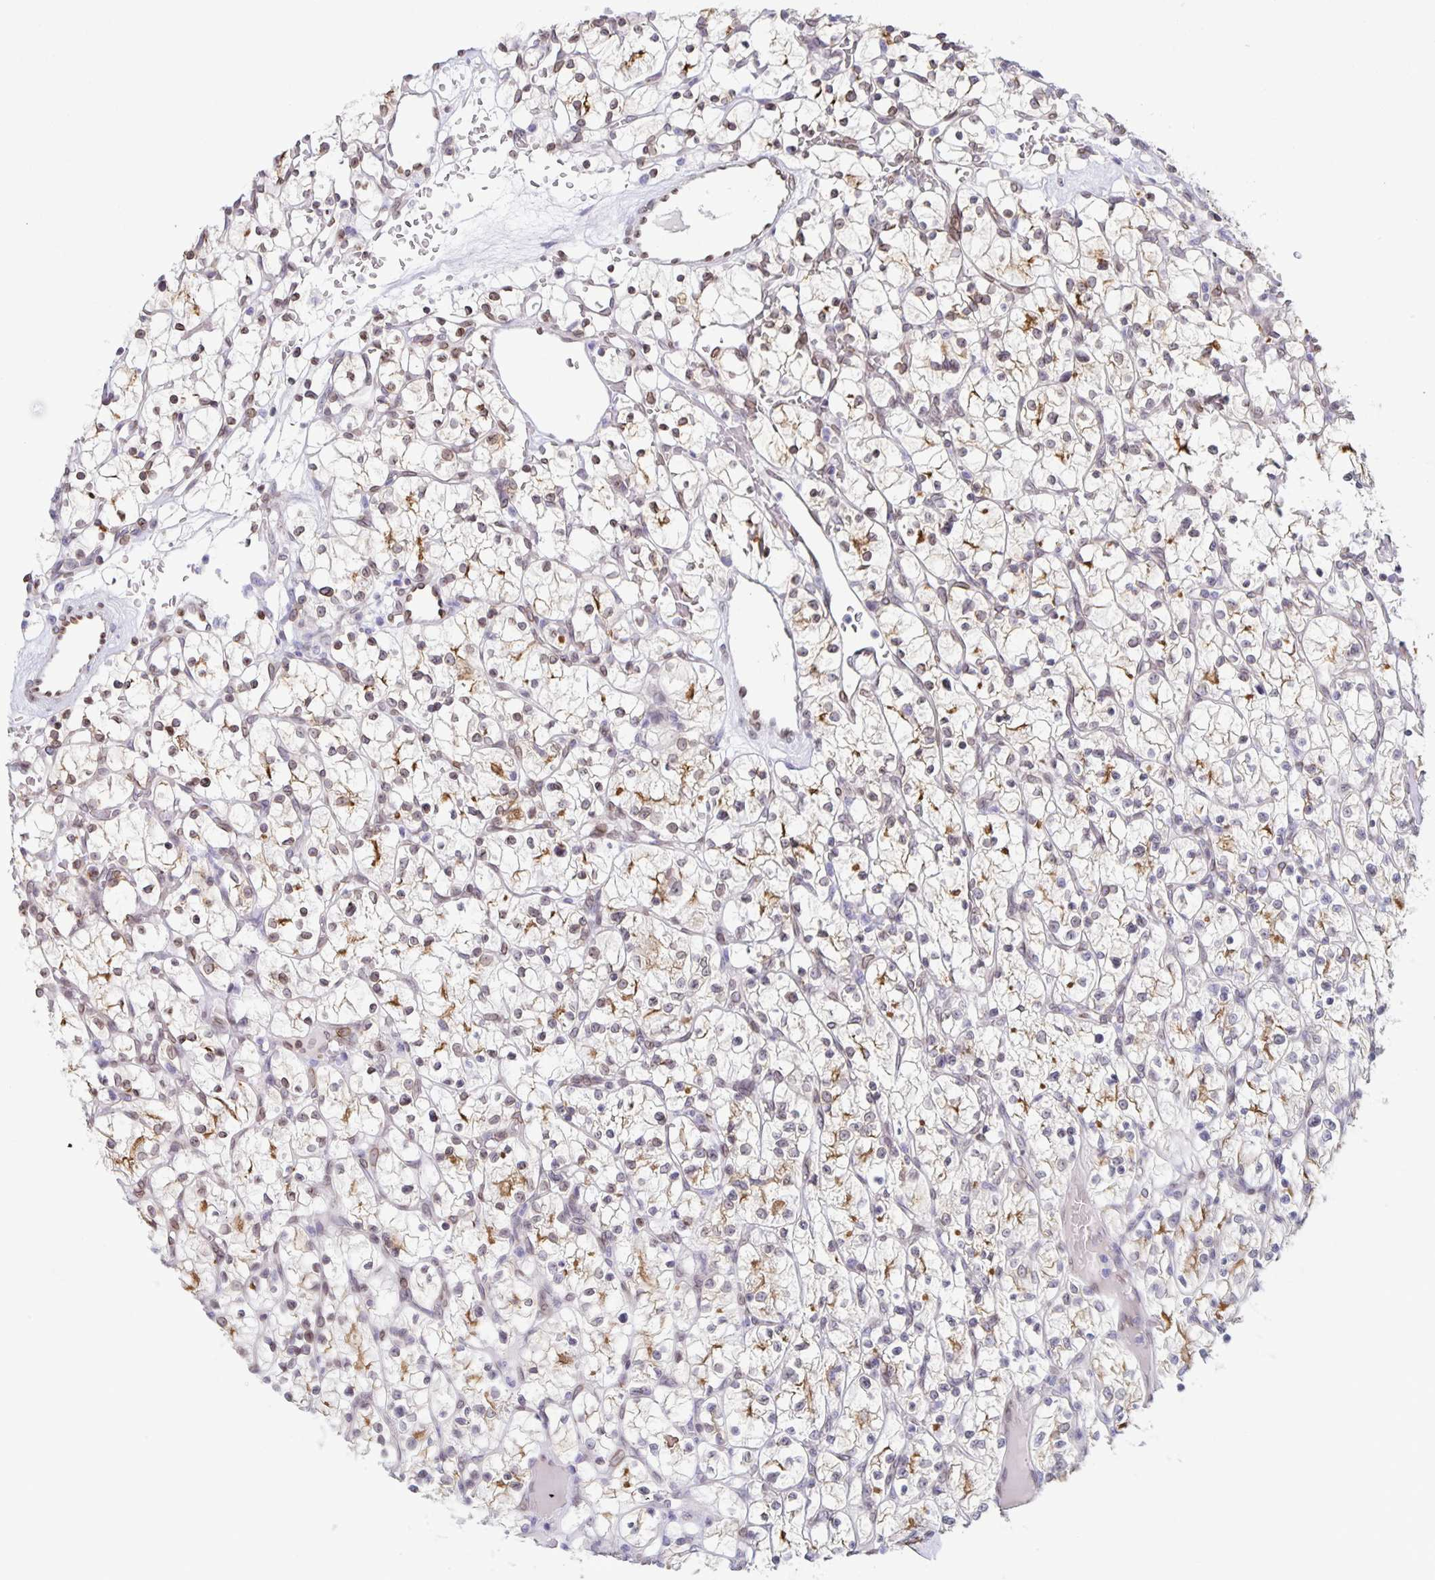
{"staining": {"intensity": "moderate", "quantity": "25%-75%", "location": "cytoplasmic/membranous,nuclear"}, "tissue": "renal cancer", "cell_type": "Tumor cells", "image_type": "cancer", "snomed": [{"axis": "morphology", "description": "Adenocarcinoma, NOS"}, {"axis": "topography", "description": "Kidney"}], "caption": "Brown immunohistochemical staining in human renal cancer exhibits moderate cytoplasmic/membranous and nuclear positivity in approximately 25%-75% of tumor cells.", "gene": "SYNE2", "patient": {"sex": "female", "age": 64}}